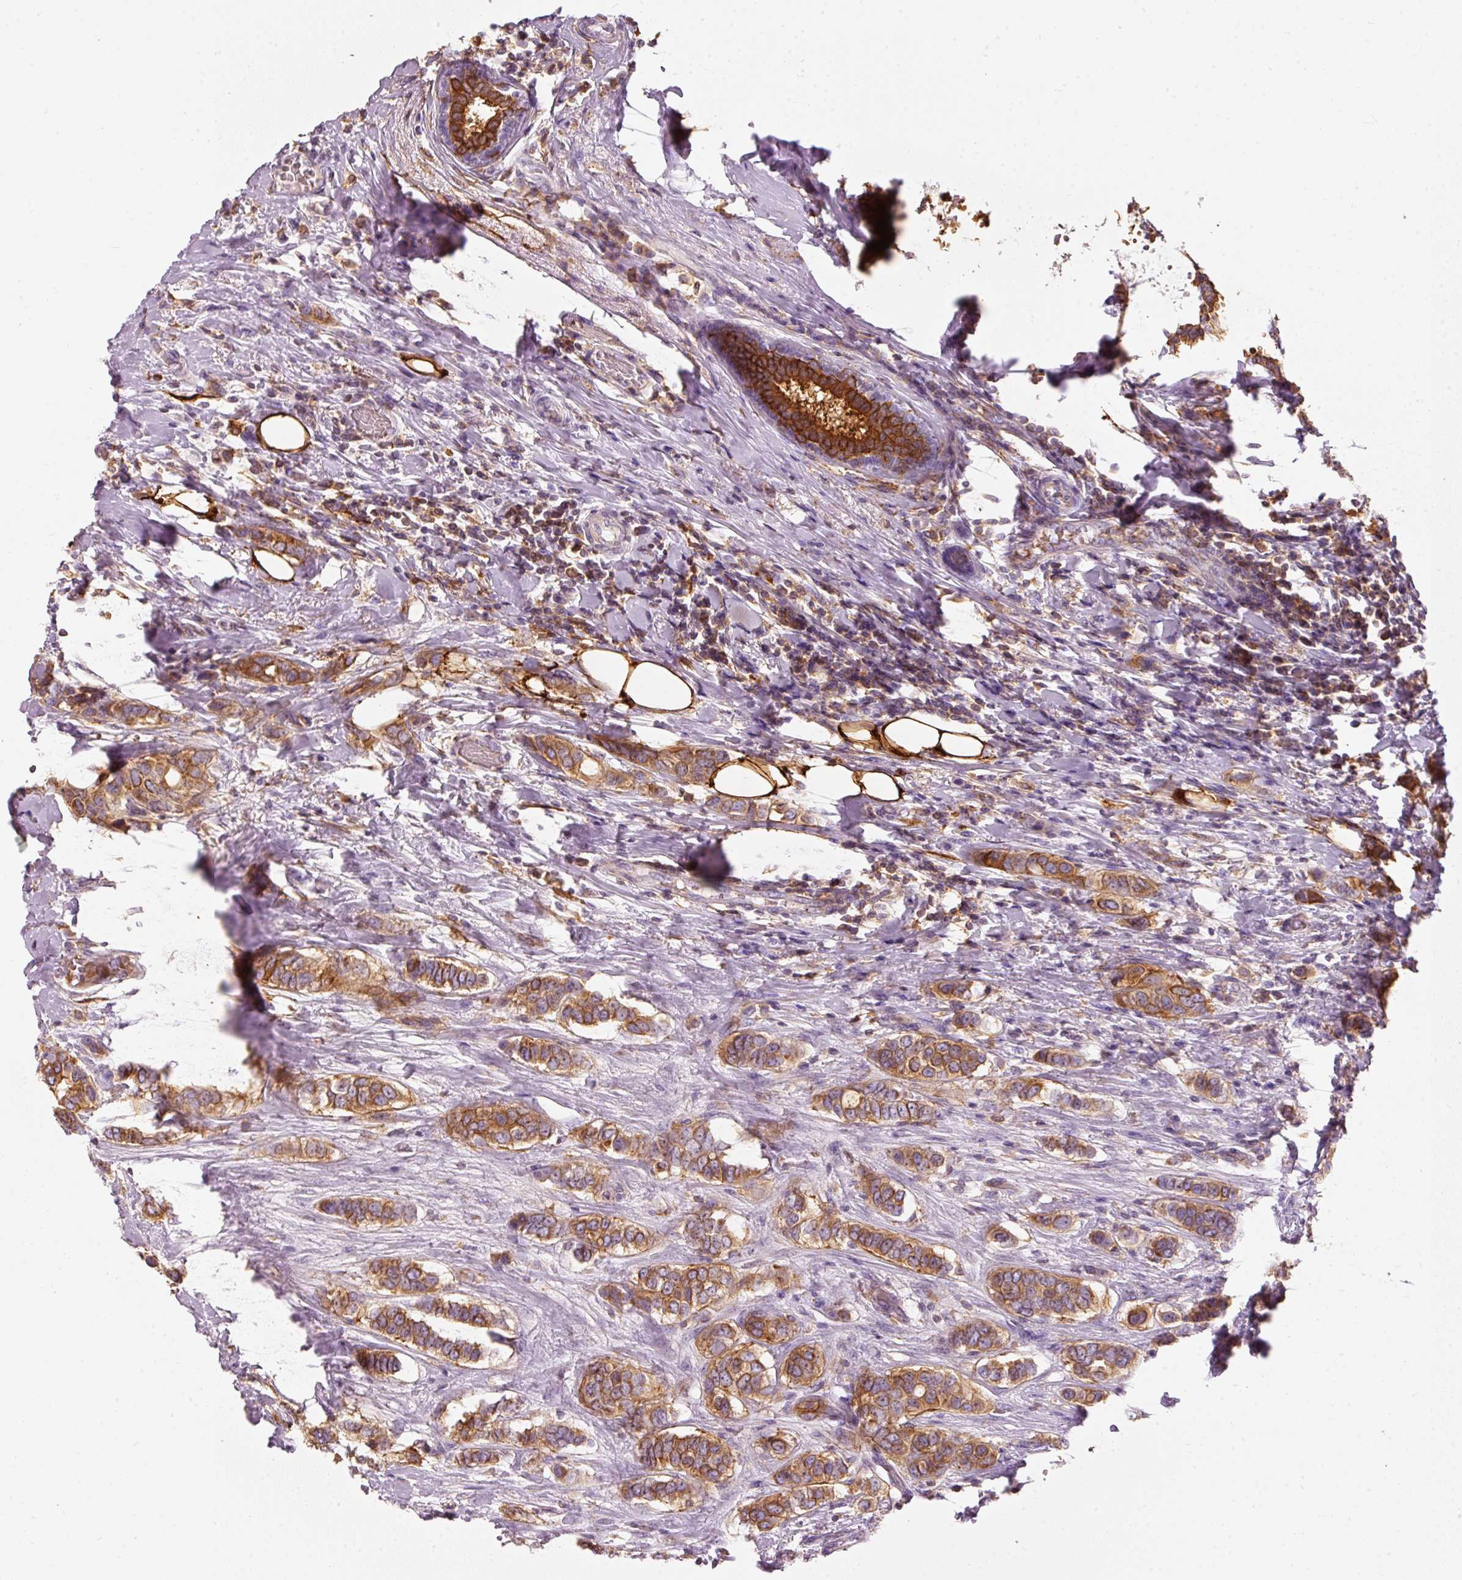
{"staining": {"intensity": "strong", "quantity": "25%-75%", "location": "cytoplasmic/membranous"}, "tissue": "breast cancer", "cell_type": "Tumor cells", "image_type": "cancer", "snomed": [{"axis": "morphology", "description": "Lobular carcinoma"}, {"axis": "topography", "description": "Breast"}], "caption": "Human lobular carcinoma (breast) stained with a brown dye shows strong cytoplasmic/membranous positive positivity in about 25%-75% of tumor cells.", "gene": "IQGAP2", "patient": {"sex": "female", "age": 51}}